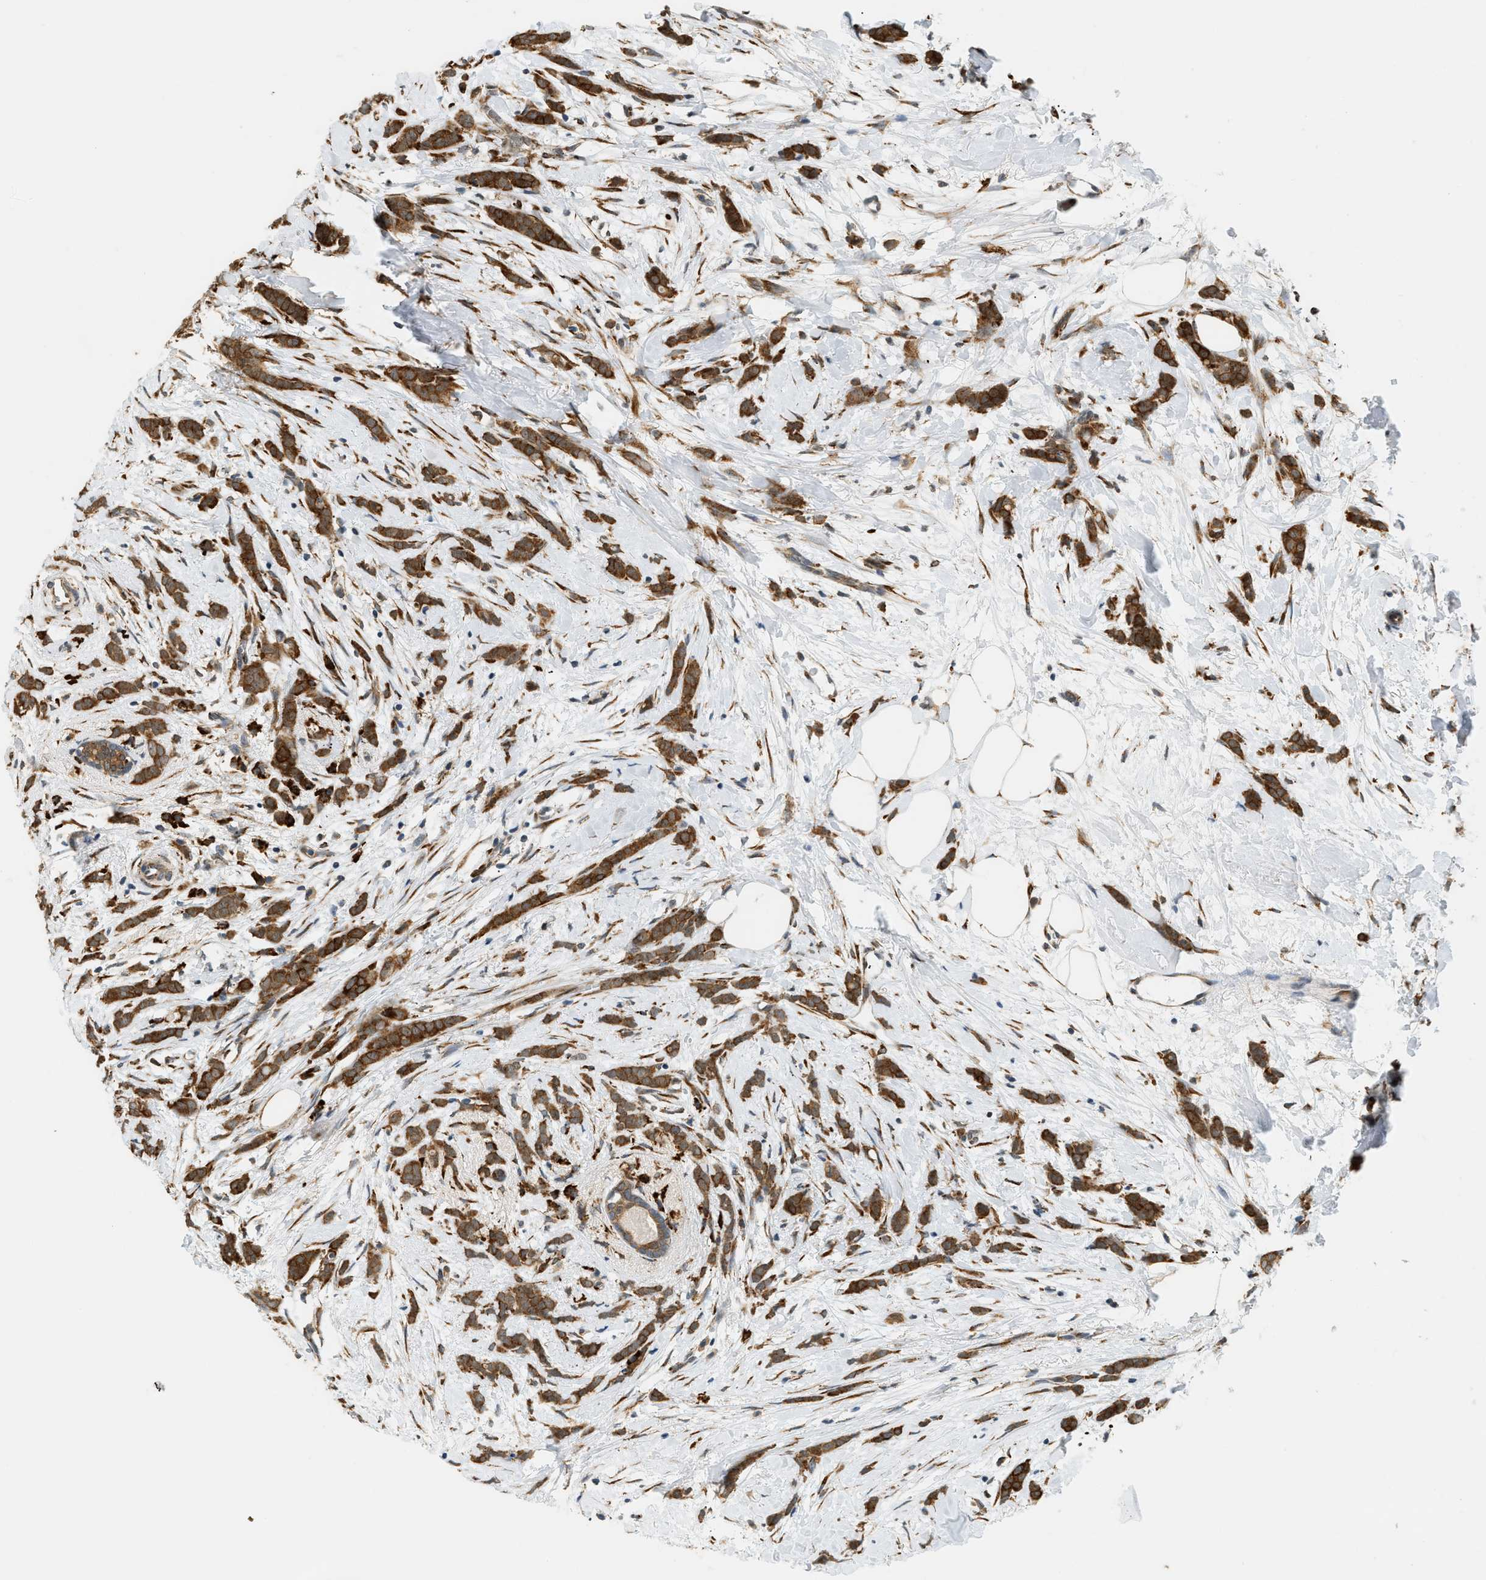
{"staining": {"intensity": "strong", "quantity": ">75%", "location": "cytoplasmic/membranous"}, "tissue": "breast cancer", "cell_type": "Tumor cells", "image_type": "cancer", "snomed": [{"axis": "morphology", "description": "Lobular carcinoma, in situ"}, {"axis": "morphology", "description": "Lobular carcinoma"}, {"axis": "topography", "description": "Breast"}], "caption": "The immunohistochemical stain highlights strong cytoplasmic/membranous positivity in tumor cells of lobular carcinoma in situ (breast) tissue.", "gene": "SEMA4D", "patient": {"sex": "female", "age": 41}}